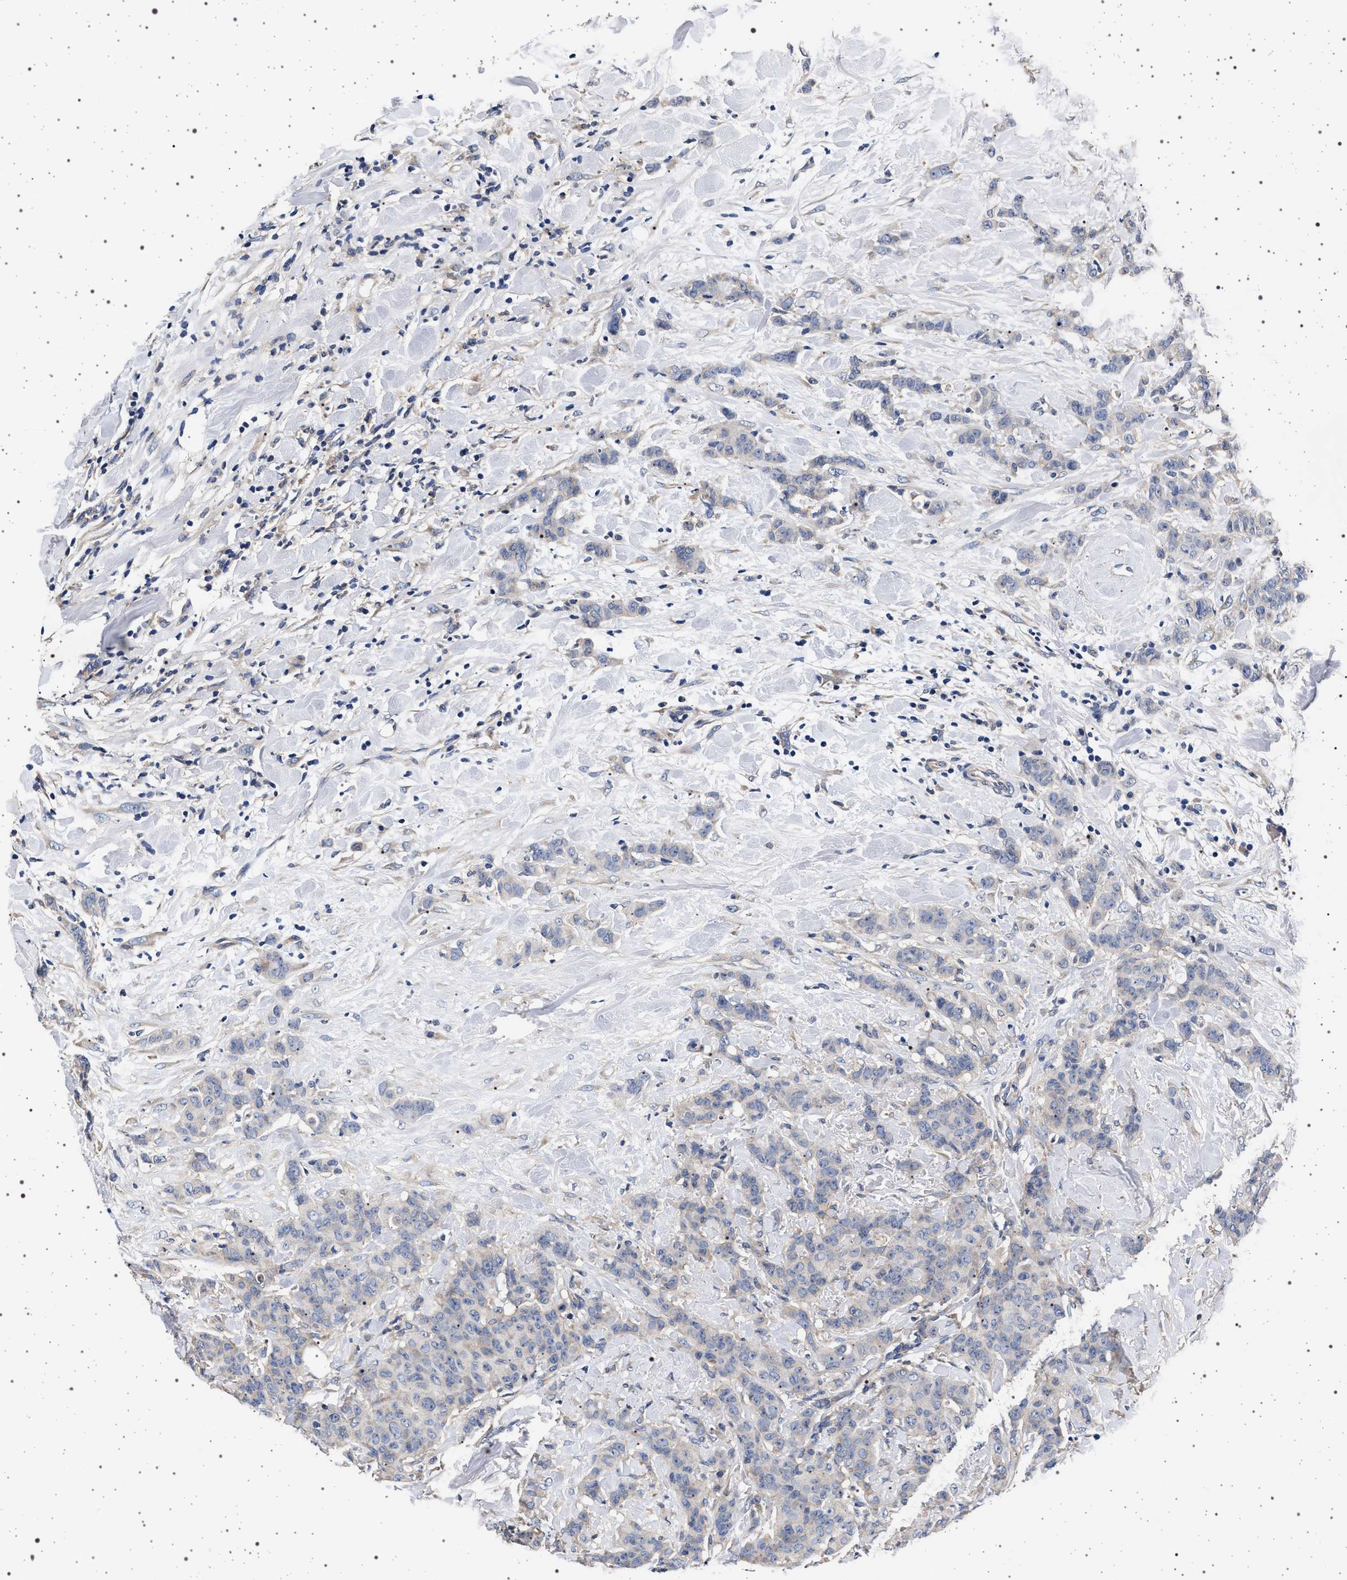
{"staining": {"intensity": "negative", "quantity": "none", "location": "none"}, "tissue": "breast cancer", "cell_type": "Tumor cells", "image_type": "cancer", "snomed": [{"axis": "morphology", "description": "Normal tissue, NOS"}, {"axis": "morphology", "description": "Duct carcinoma"}, {"axis": "topography", "description": "Breast"}], "caption": "Tumor cells show no significant staining in breast intraductal carcinoma. Brightfield microscopy of immunohistochemistry stained with DAB (3,3'-diaminobenzidine) (brown) and hematoxylin (blue), captured at high magnification.", "gene": "MAP3K2", "patient": {"sex": "female", "age": 40}}